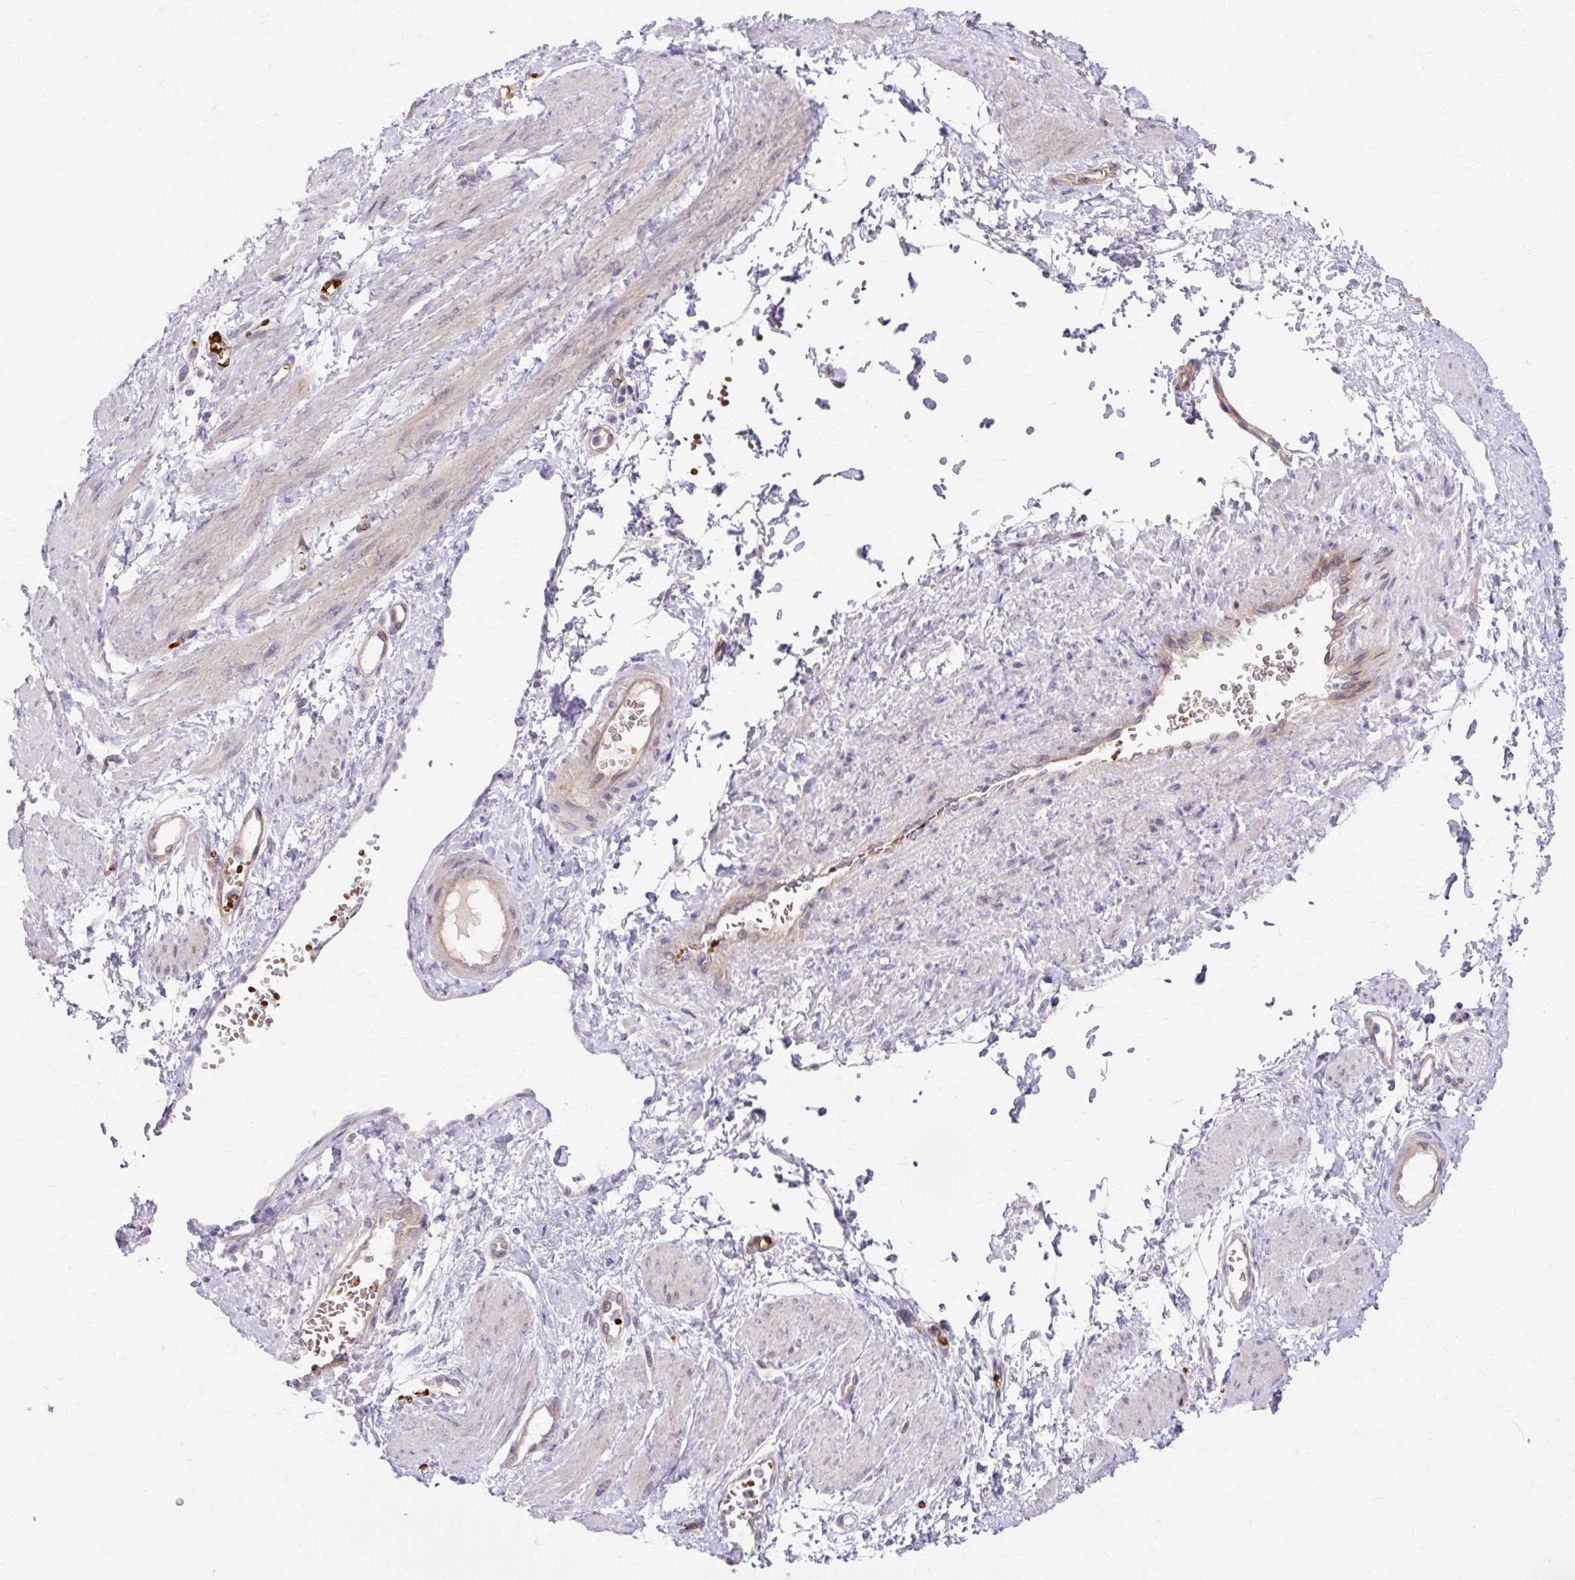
{"staining": {"intensity": "negative", "quantity": "none", "location": "none"}, "tissue": "smooth muscle", "cell_type": "Smooth muscle cells", "image_type": "normal", "snomed": [{"axis": "morphology", "description": "Normal tissue, NOS"}, {"axis": "topography", "description": "Smooth muscle"}, {"axis": "topography", "description": "Uterus"}], "caption": "High magnification brightfield microscopy of unremarkable smooth muscle stained with DAB (brown) and counterstained with hematoxylin (blue): smooth muscle cells show no significant staining.", "gene": "USHBP1", "patient": {"sex": "female", "age": 39}}